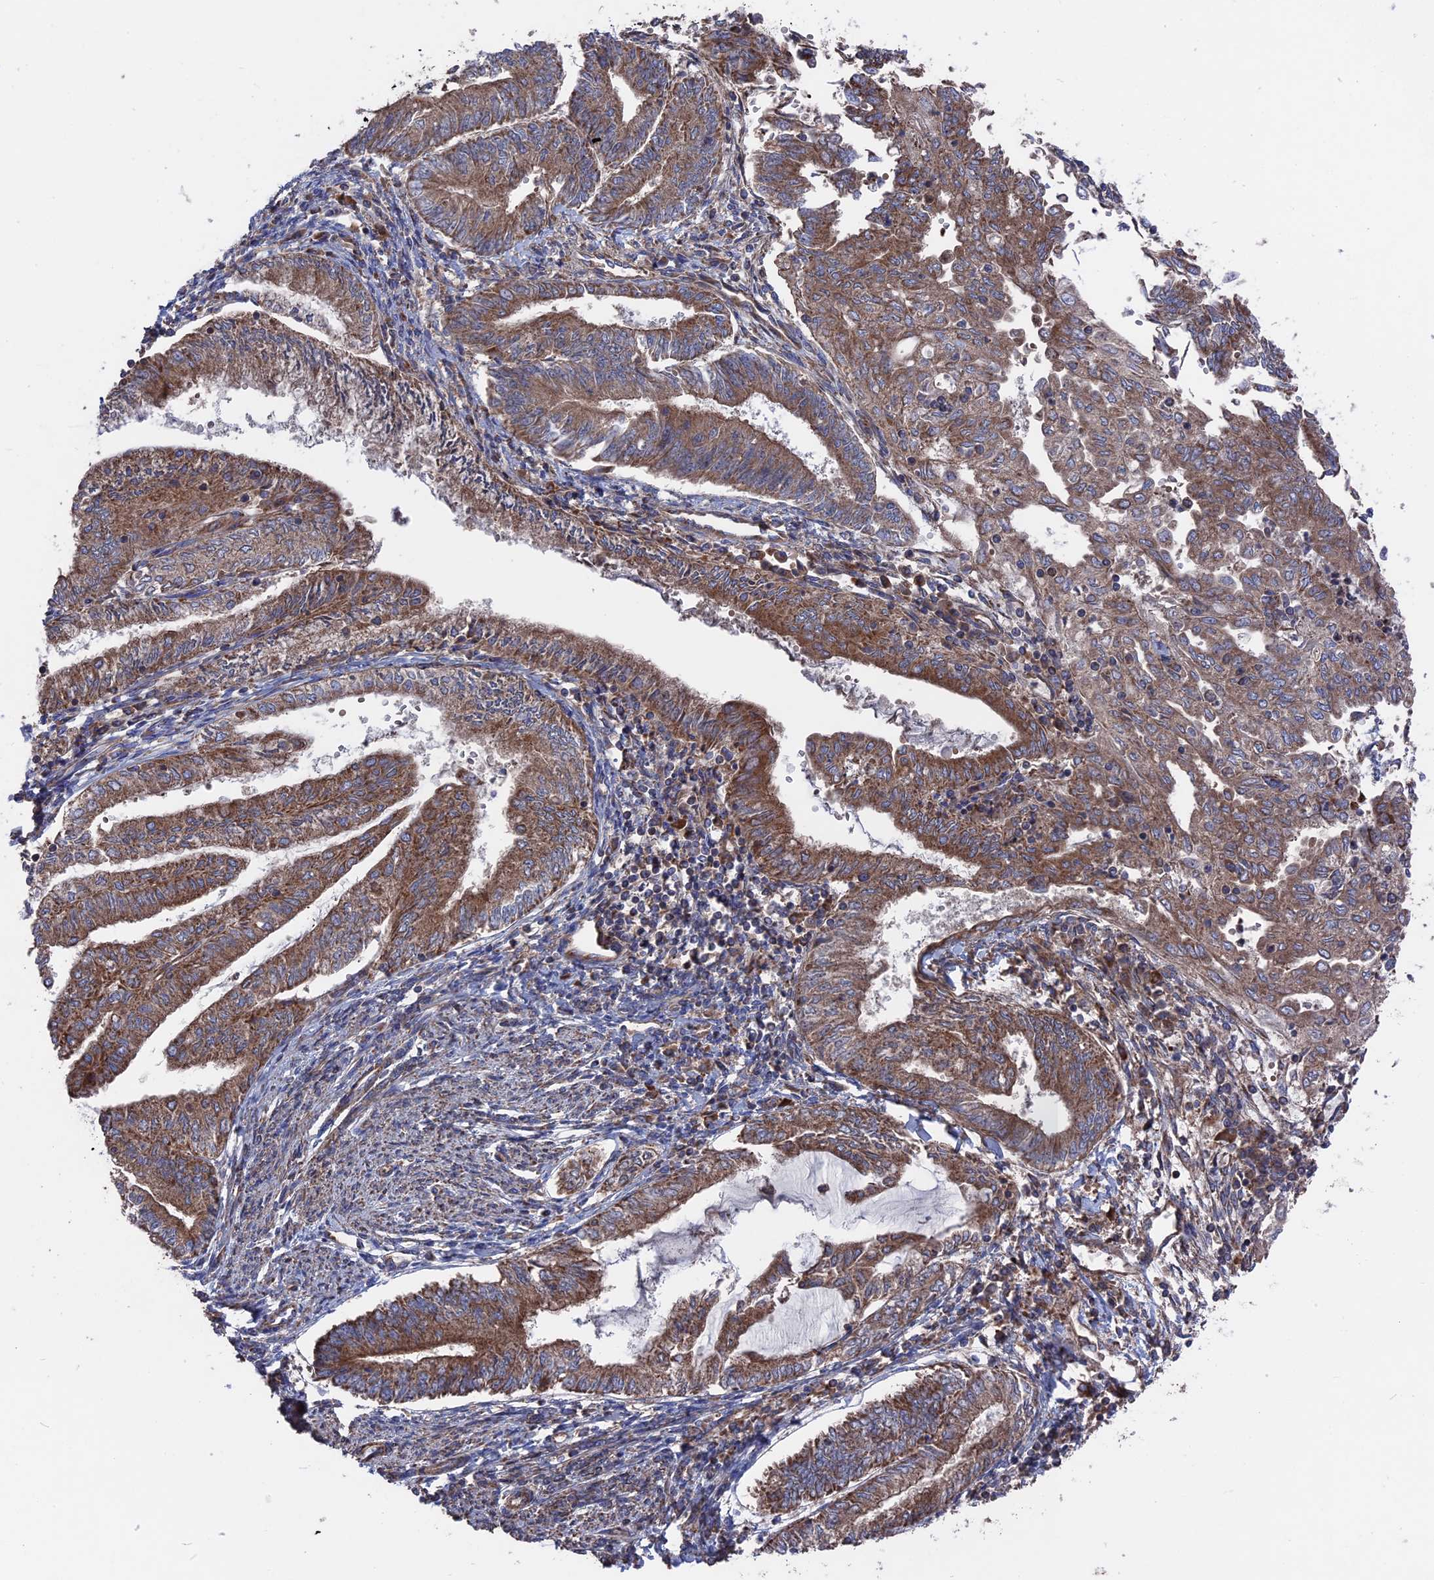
{"staining": {"intensity": "moderate", "quantity": ">75%", "location": "cytoplasmic/membranous"}, "tissue": "endometrial cancer", "cell_type": "Tumor cells", "image_type": "cancer", "snomed": [{"axis": "morphology", "description": "Adenocarcinoma, NOS"}, {"axis": "topography", "description": "Endometrium"}], "caption": "Endometrial adenocarcinoma stained with a protein marker displays moderate staining in tumor cells.", "gene": "TELO2", "patient": {"sex": "female", "age": 66}}